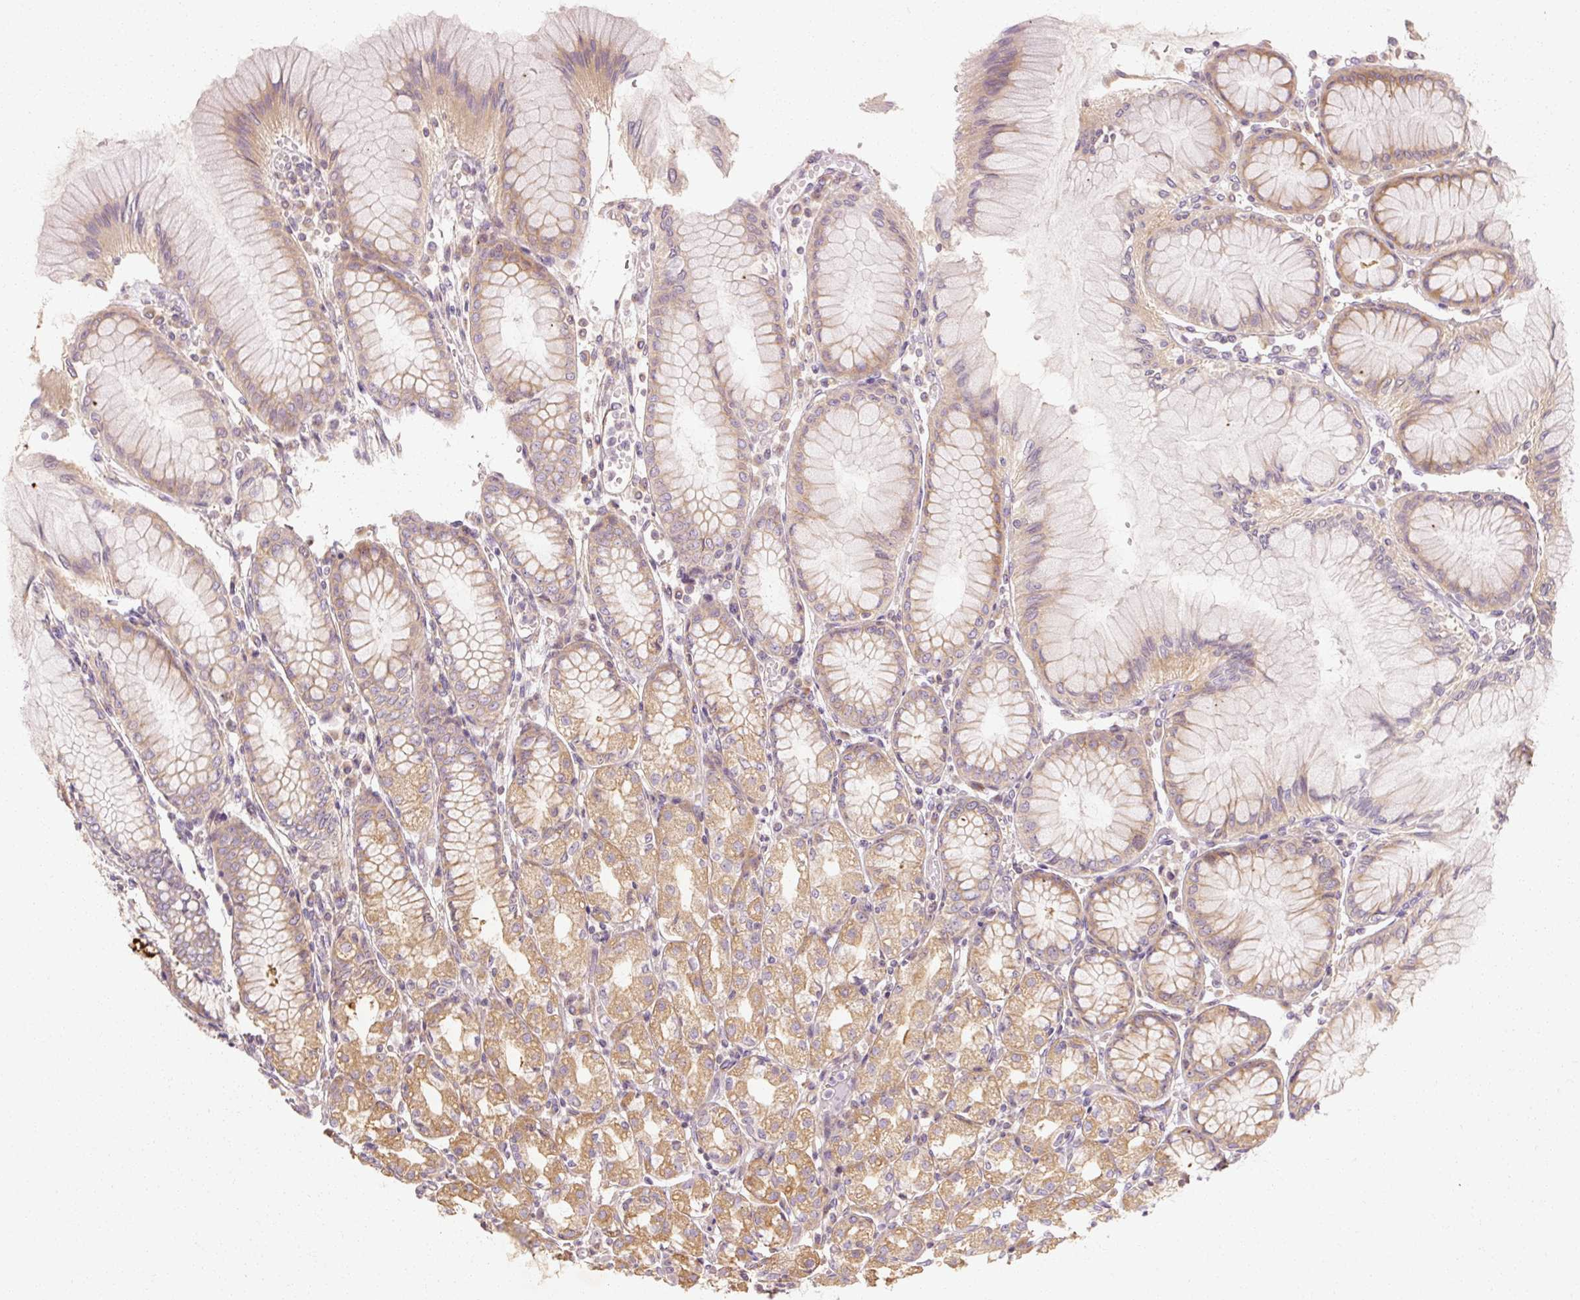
{"staining": {"intensity": "moderate", "quantity": "25%-75%", "location": "cytoplasmic/membranous"}, "tissue": "stomach", "cell_type": "Glandular cells", "image_type": "normal", "snomed": [{"axis": "morphology", "description": "Normal tissue, NOS"}, {"axis": "topography", "description": "Stomach"}], "caption": "An immunohistochemistry (IHC) photomicrograph of normal tissue is shown. Protein staining in brown shows moderate cytoplasmic/membranous positivity in stomach within glandular cells.", "gene": "RB1CC1", "patient": {"sex": "female", "age": 57}}